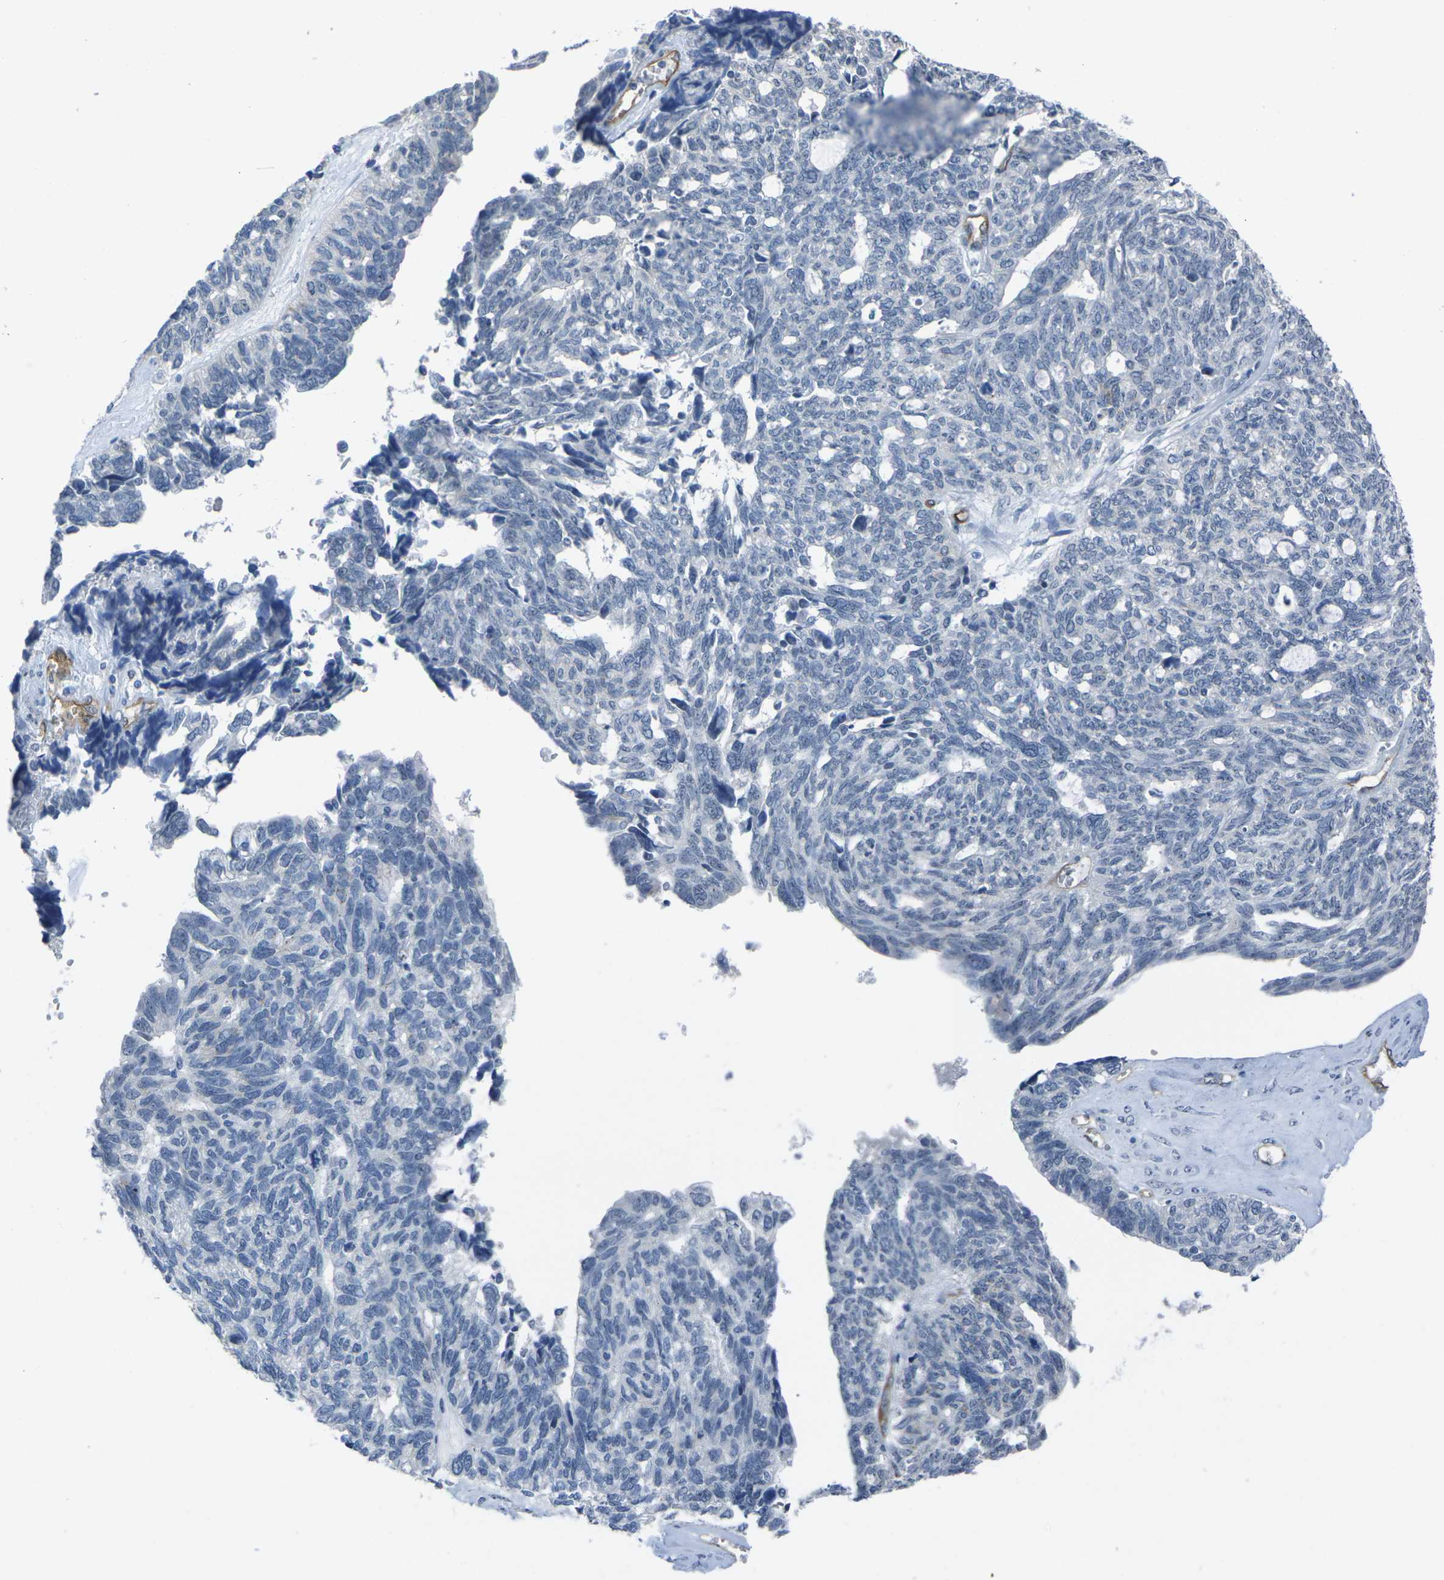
{"staining": {"intensity": "negative", "quantity": "none", "location": "none"}, "tissue": "ovarian cancer", "cell_type": "Tumor cells", "image_type": "cancer", "snomed": [{"axis": "morphology", "description": "Cystadenocarcinoma, serous, NOS"}, {"axis": "topography", "description": "Ovary"}], "caption": "This is an immunohistochemistry photomicrograph of ovarian serous cystadenocarcinoma. There is no staining in tumor cells.", "gene": "HSPA12B", "patient": {"sex": "female", "age": 79}}